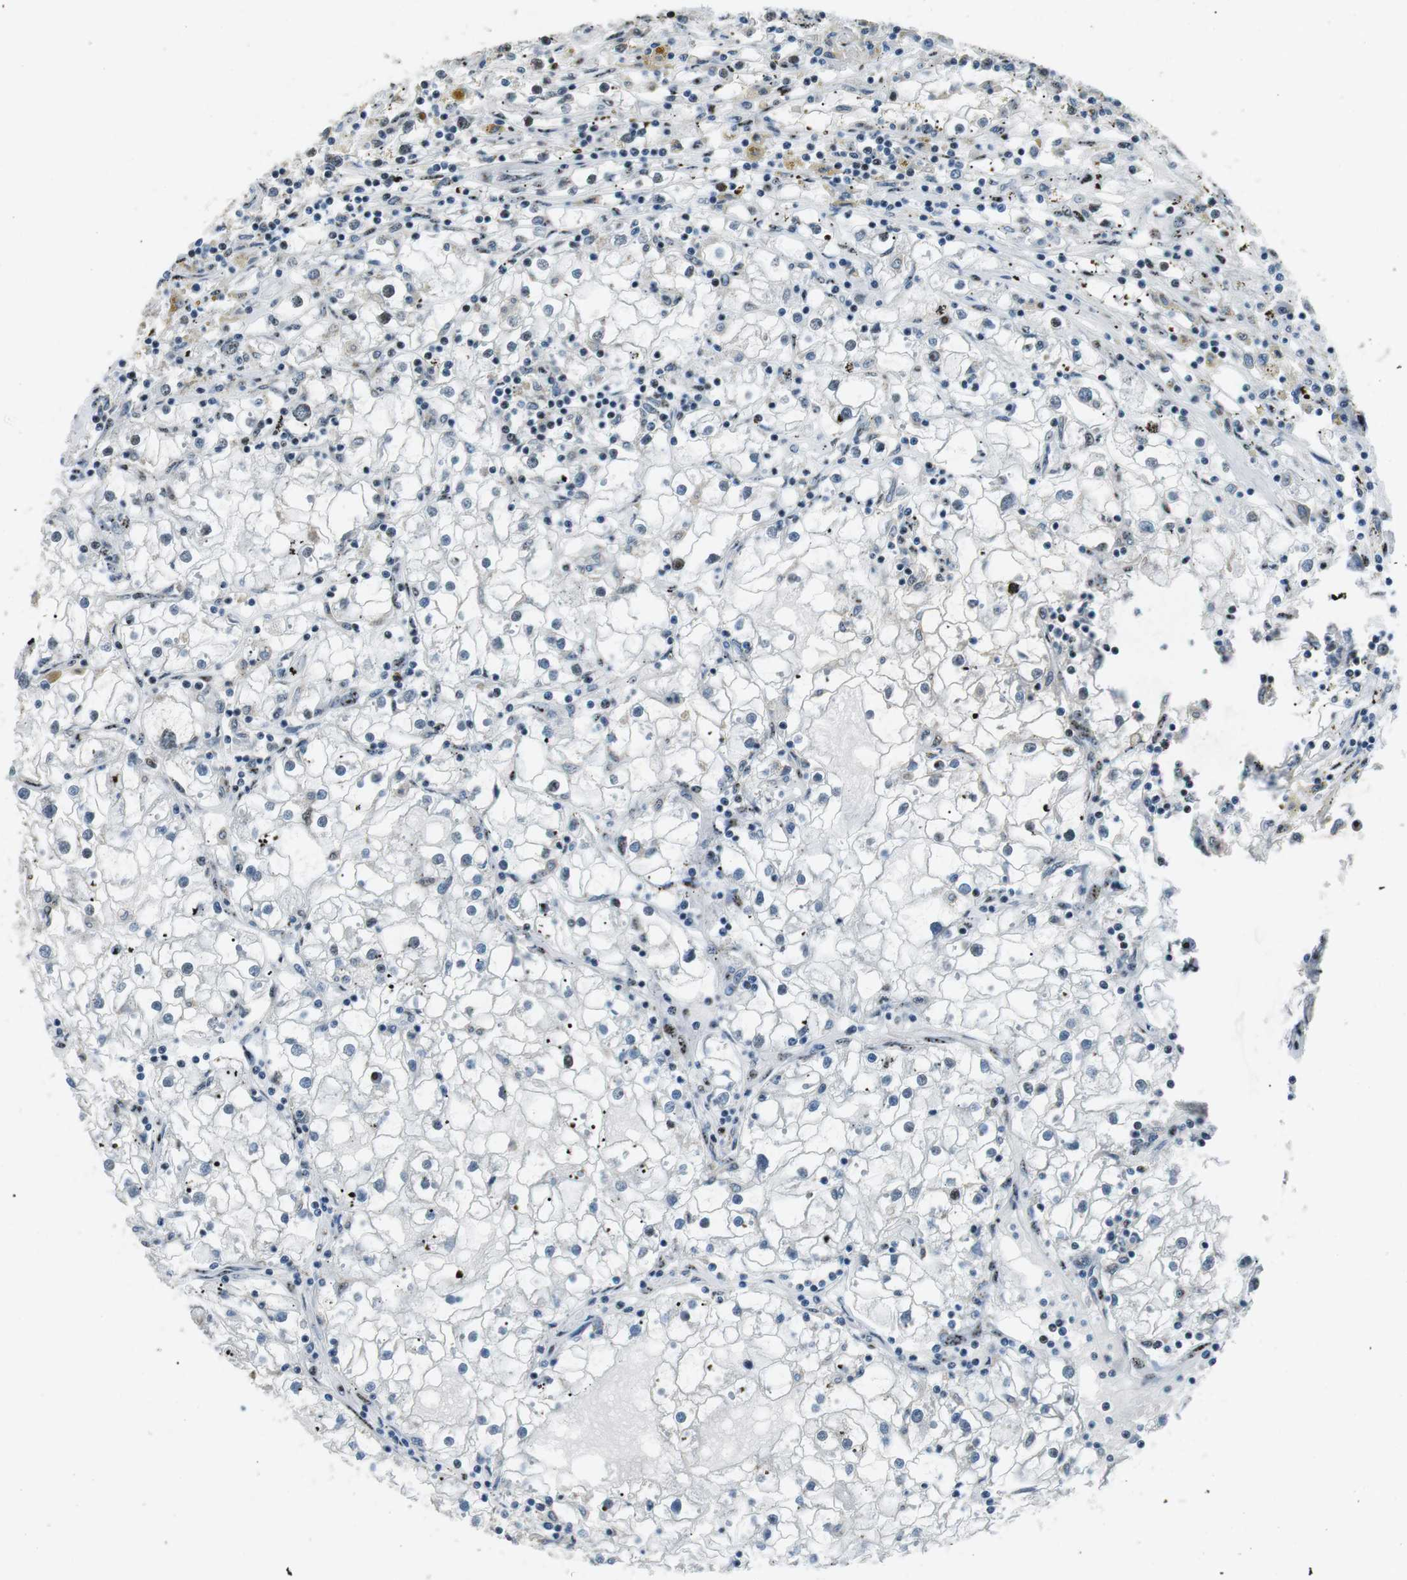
{"staining": {"intensity": "weak", "quantity": "25%-75%", "location": "nuclear"}, "tissue": "renal cancer", "cell_type": "Tumor cells", "image_type": "cancer", "snomed": [{"axis": "morphology", "description": "Adenocarcinoma, NOS"}, {"axis": "topography", "description": "Kidney"}], "caption": "Immunohistochemistry staining of renal adenocarcinoma, which exhibits low levels of weak nuclear positivity in approximately 25%-75% of tumor cells indicating weak nuclear protein staining. The staining was performed using DAB (brown) for protein detection and nuclei were counterstained in hematoxylin (blue).", "gene": "PML", "patient": {"sex": "male", "age": 56}}